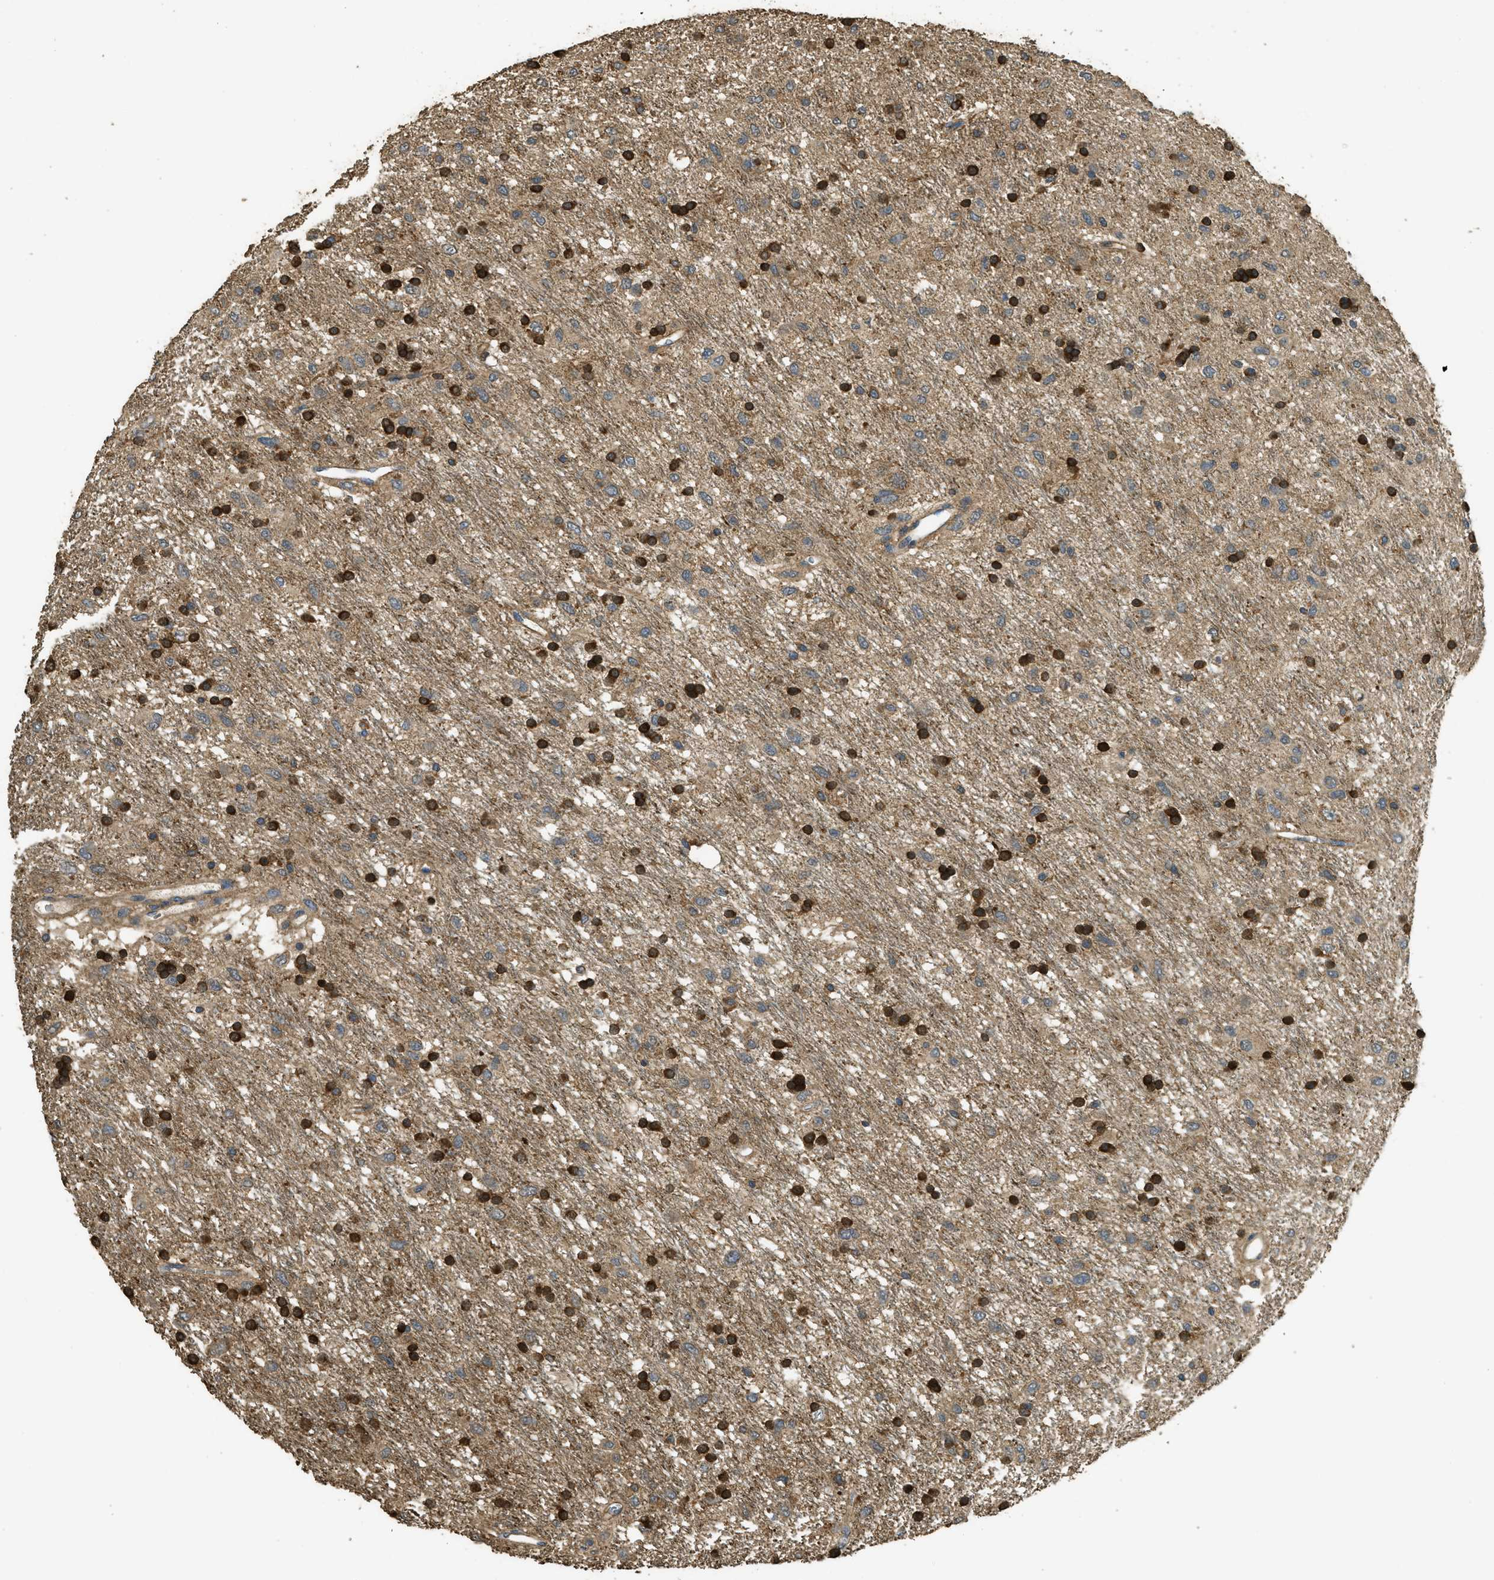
{"staining": {"intensity": "strong", "quantity": "25%-75%", "location": "cytoplasmic/membranous,nuclear"}, "tissue": "glioma", "cell_type": "Tumor cells", "image_type": "cancer", "snomed": [{"axis": "morphology", "description": "Glioma, malignant, Low grade"}, {"axis": "topography", "description": "Brain"}], "caption": "A histopathology image showing strong cytoplasmic/membranous and nuclear expression in approximately 25%-75% of tumor cells in malignant low-grade glioma, as visualized by brown immunohistochemical staining.", "gene": "CD276", "patient": {"sex": "male", "age": 77}}